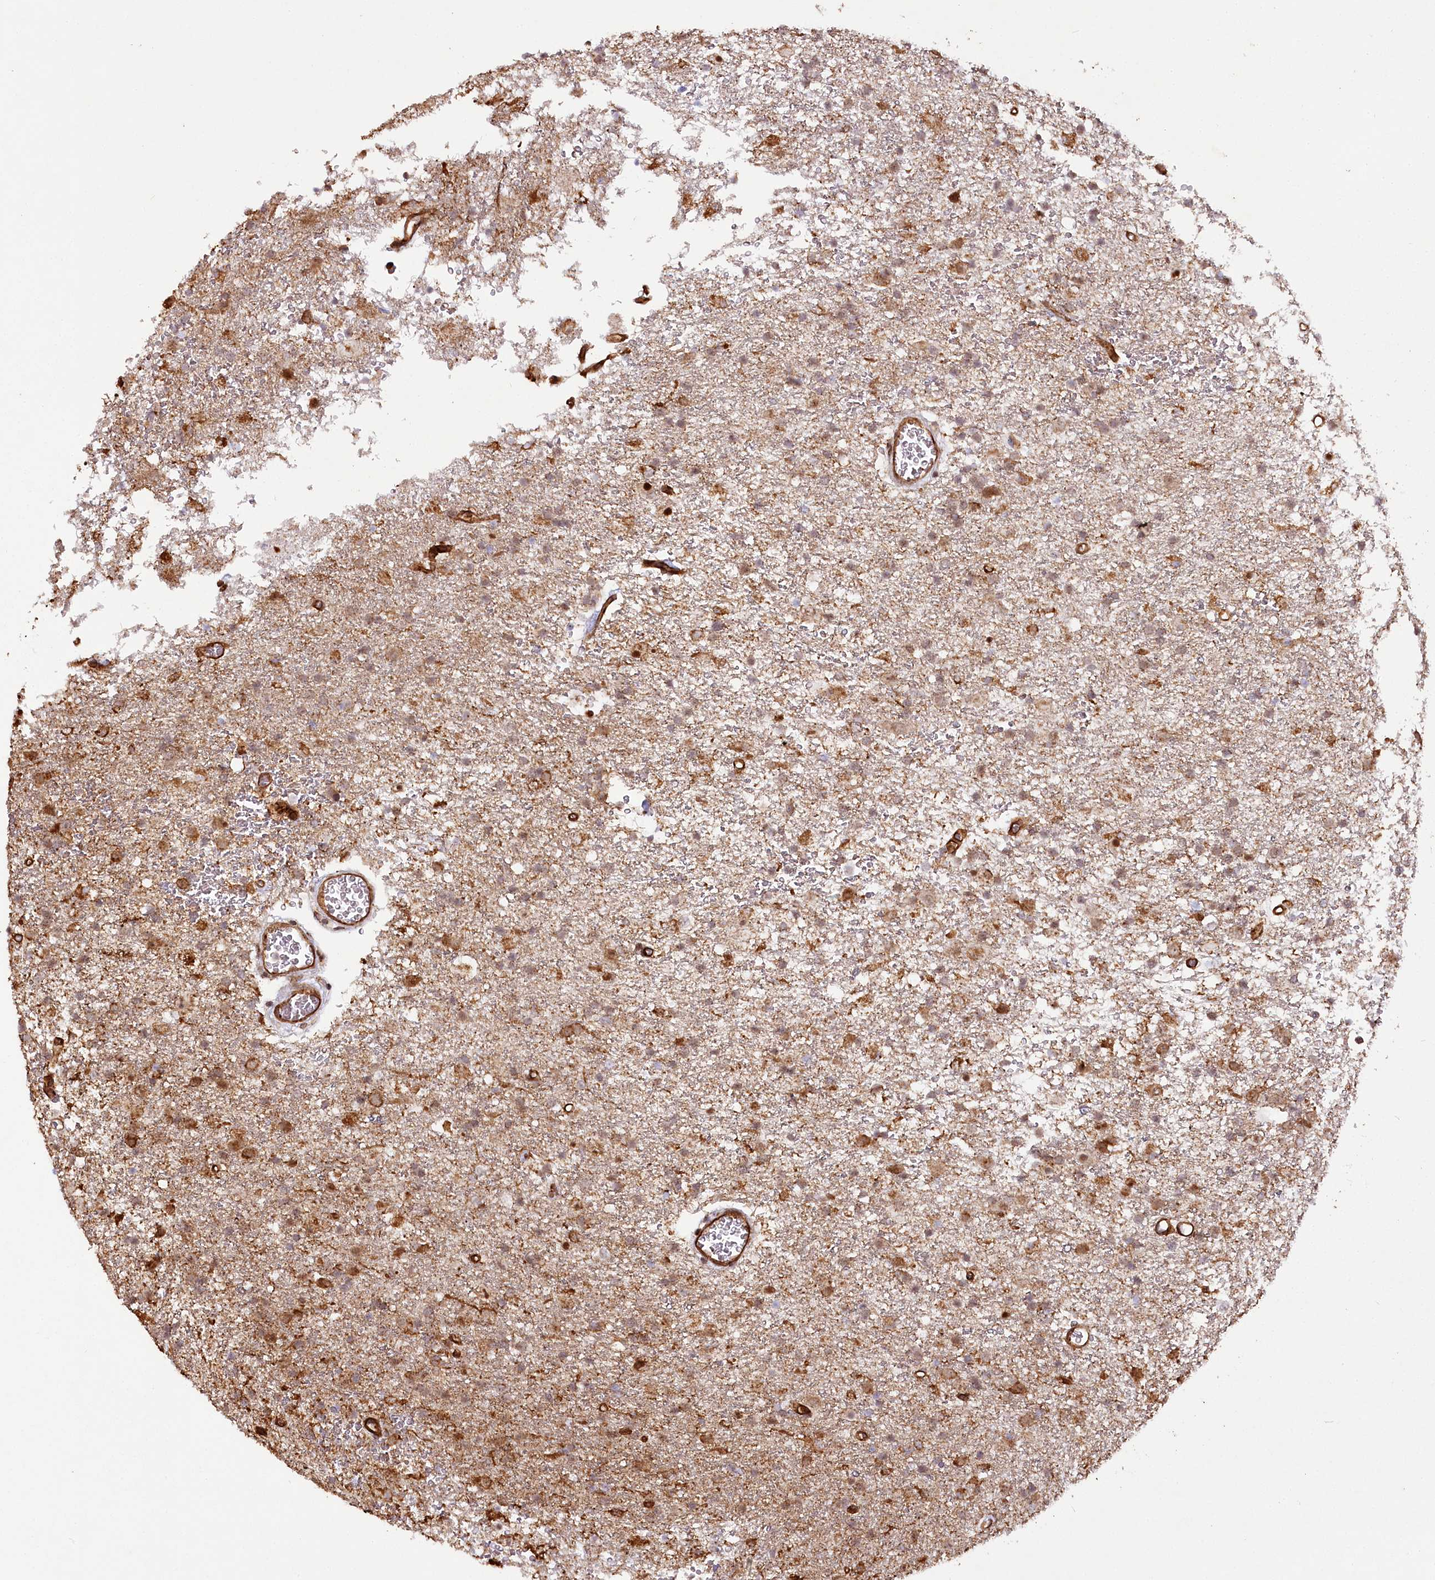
{"staining": {"intensity": "moderate", "quantity": ">75%", "location": "cytoplasmic/membranous"}, "tissue": "glioma", "cell_type": "Tumor cells", "image_type": "cancer", "snomed": [{"axis": "morphology", "description": "Glioma, malignant, Low grade"}, {"axis": "topography", "description": "Brain"}], "caption": "Tumor cells show moderate cytoplasmic/membranous positivity in about >75% of cells in malignant low-grade glioma. The protein of interest is shown in brown color, while the nuclei are stained blue.", "gene": "COPG1", "patient": {"sex": "male", "age": 65}}